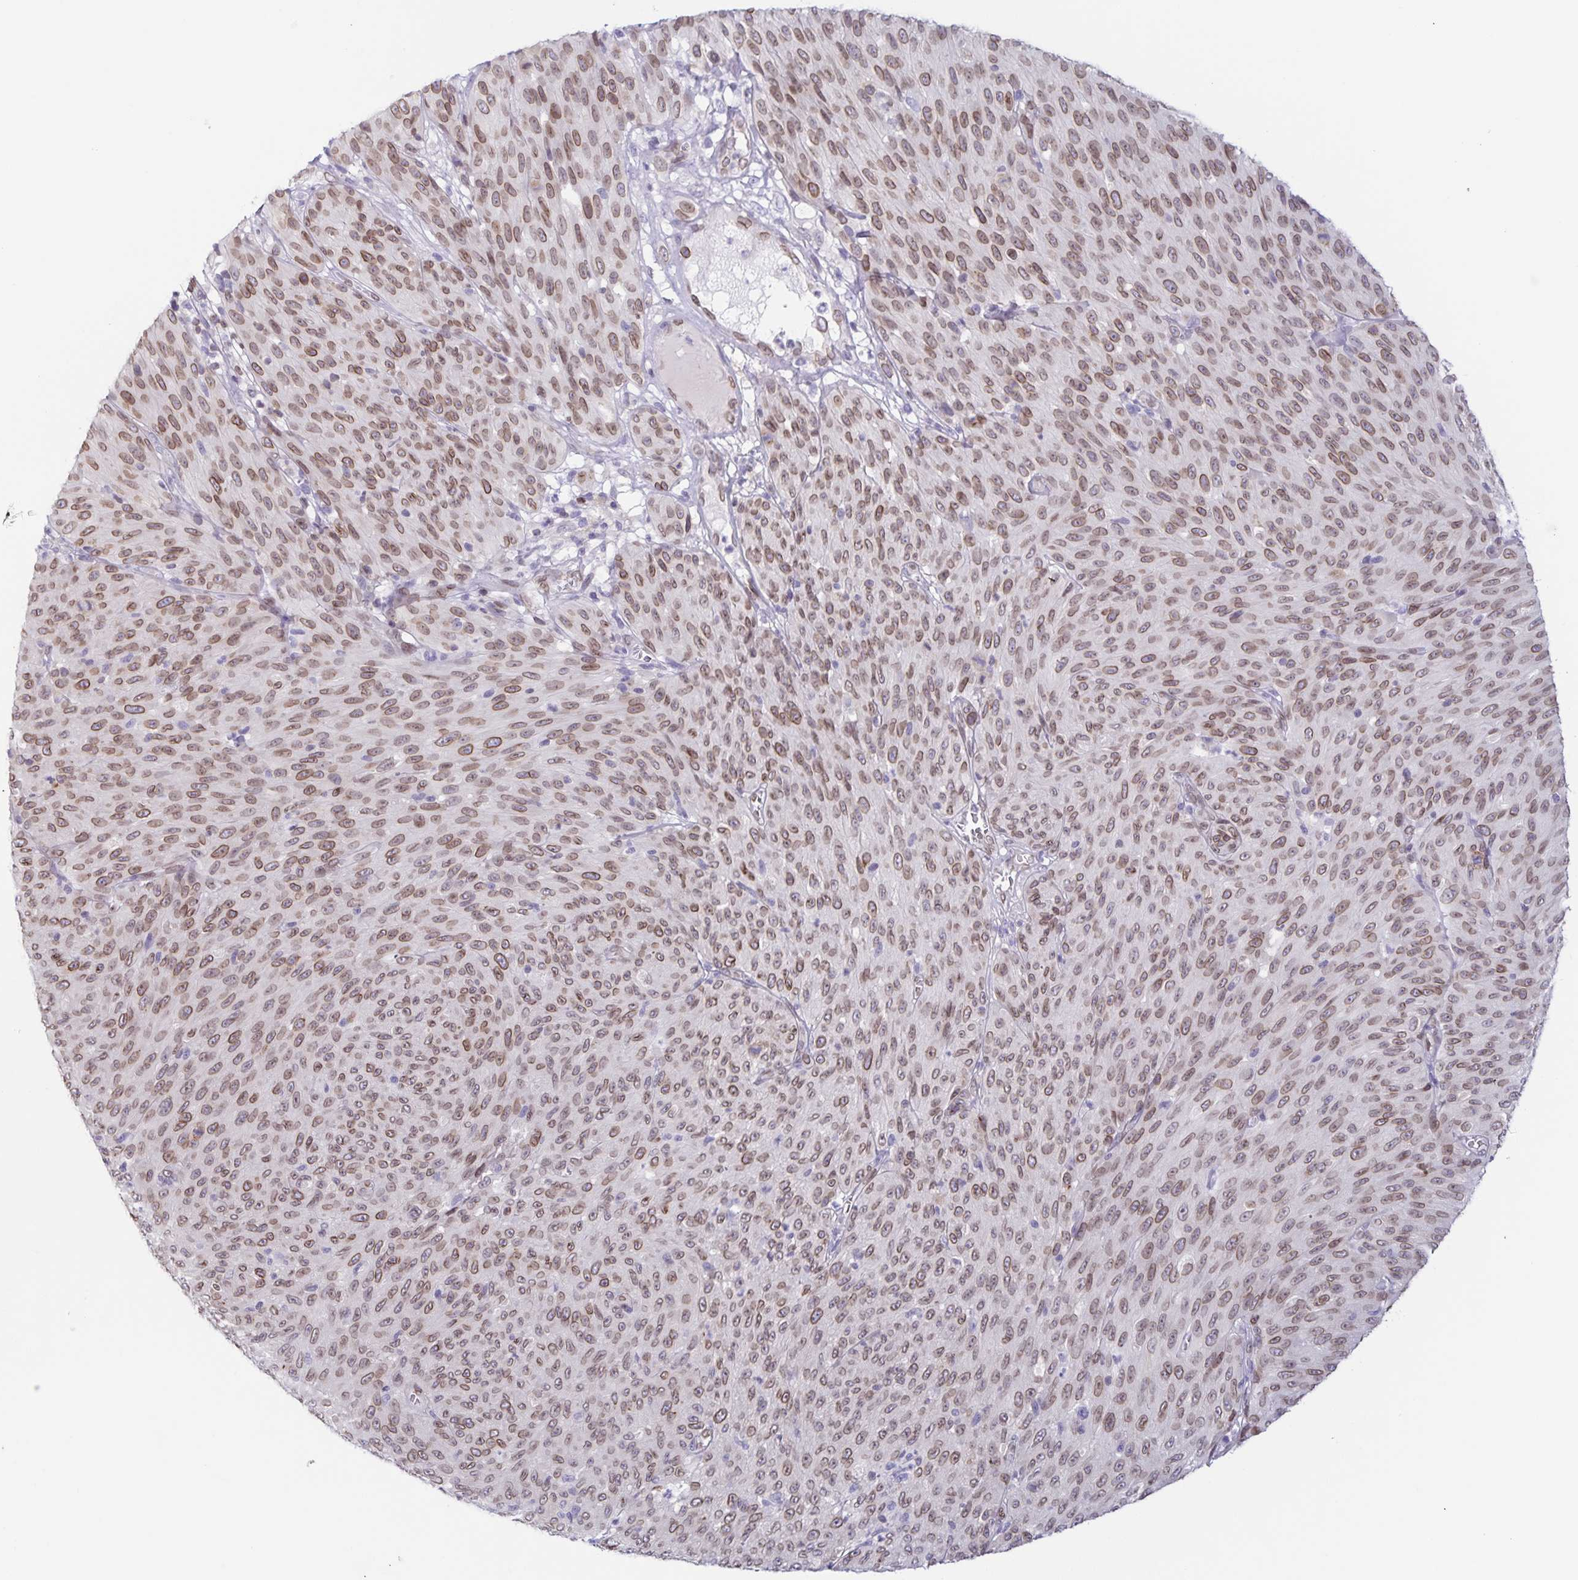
{"staining": {"intensity": "moderate", "quantity": ">75%", "location": "cytoplasmic/membranous,nuclear"}, "tissue": "melanoma", "cell_type": "Tumor cells", "image_type": "cancer", "snomed": [{"axis": "morphology", "description": "Malignant melanoma, NOS"}, {"axis": "topography", "description": "Skin"}], "caption": "A high-resolution micrograph shows immunohistochemistry (IHC) staining of melanoma, which displays moderate cytoplasmic/membranous and nuclear staining in about >75% of tumor cells.", "gene": "SYNE2", "patient": {"sex": "male", "age": 85}}